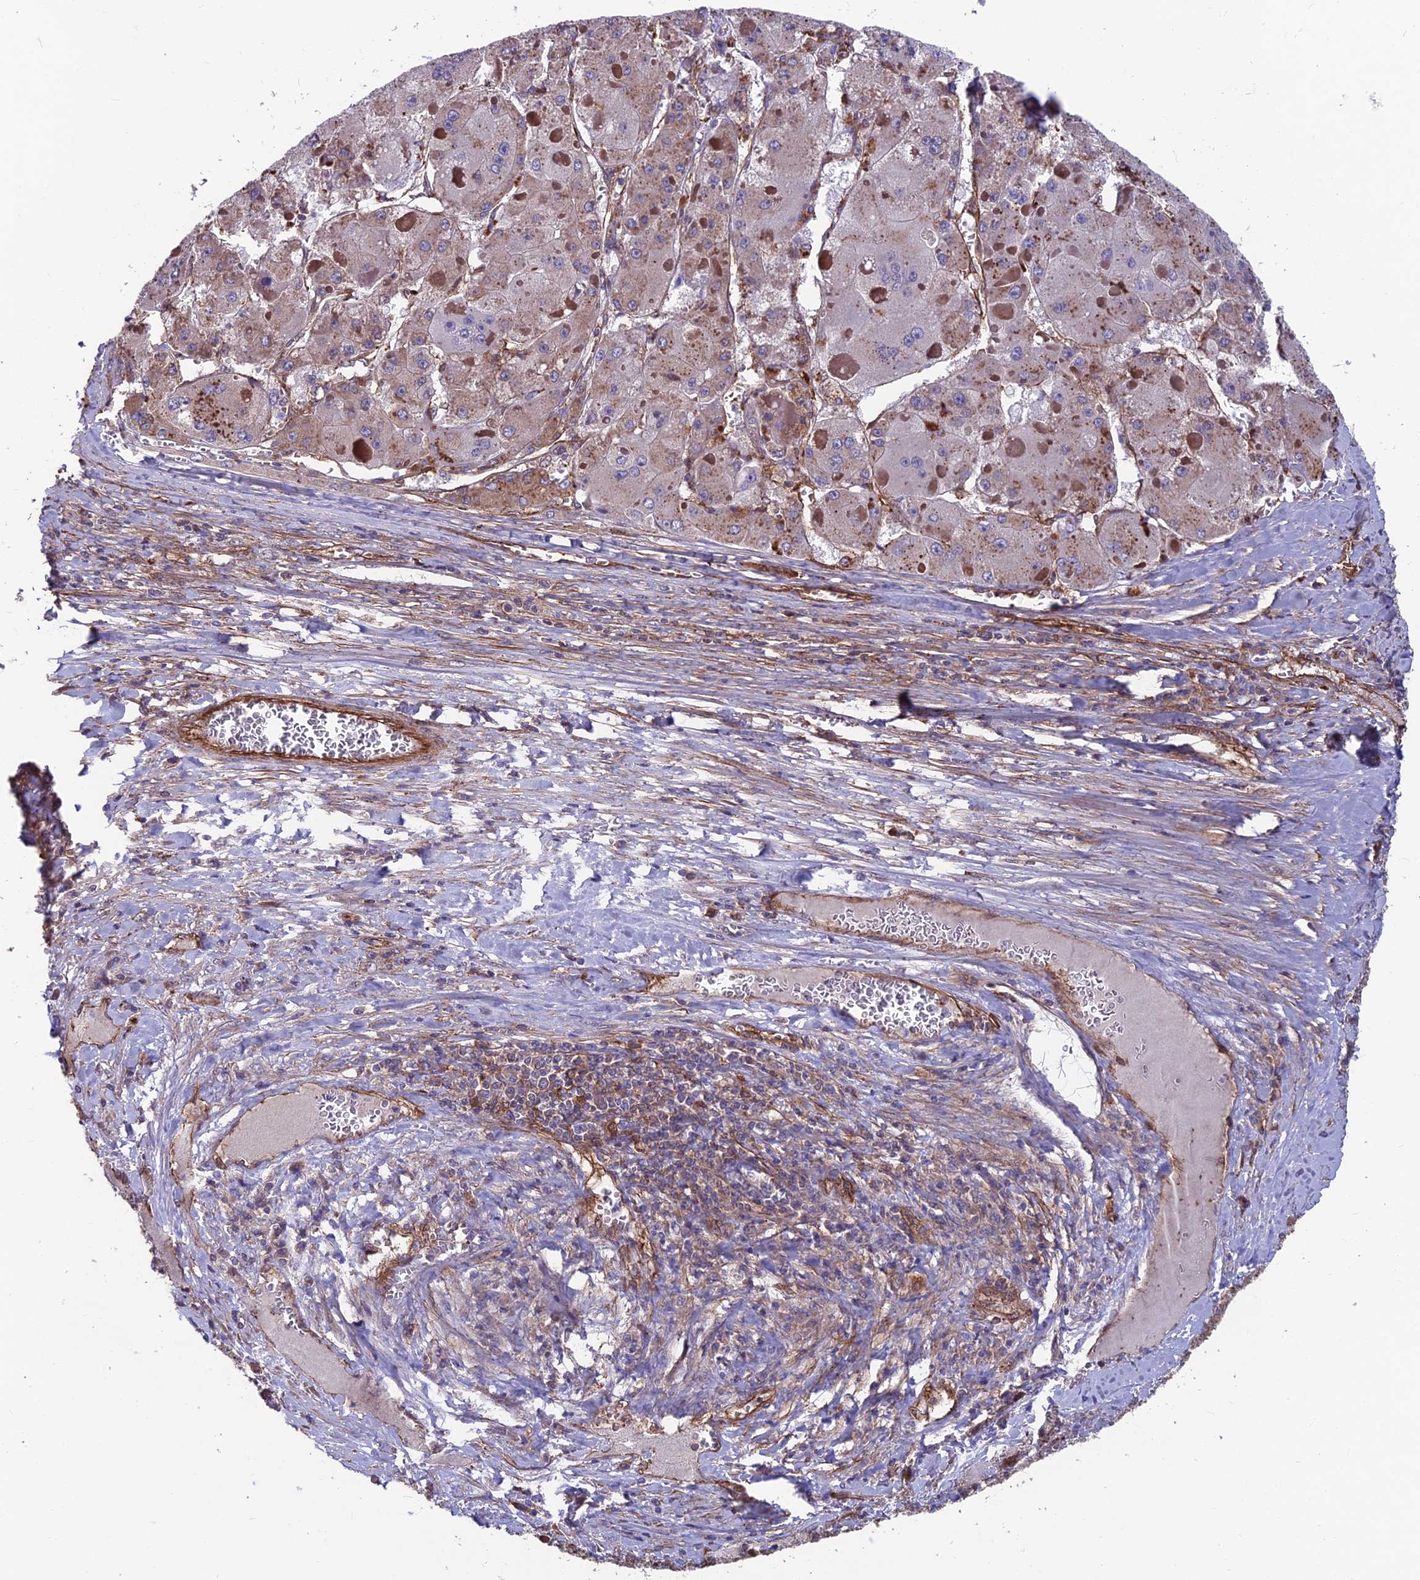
{"staining": {"intensity": "weak", "quantity": "<25%", "location": "cytoplasmic/membranous"}, "tissue": "liver cancer", "cell_type": "Tumor cells", "image_type": "cancer", "snomed": [{"axis": "morphology", "description": "Carcinoma, Hepatocellular, NOS"}, {"axis": "topography", "description": "Liver"}], "caption": "A high-resolution image shows immunohistochemistry staining of liver cancer (hepatocellular carcinoma), which reveals no significant positivity in tumor cells. (IHC, brightfield microscopy, high magnification).", "gene": "RTN4RL1", "patient": {"sex": "female", "age": 73}}